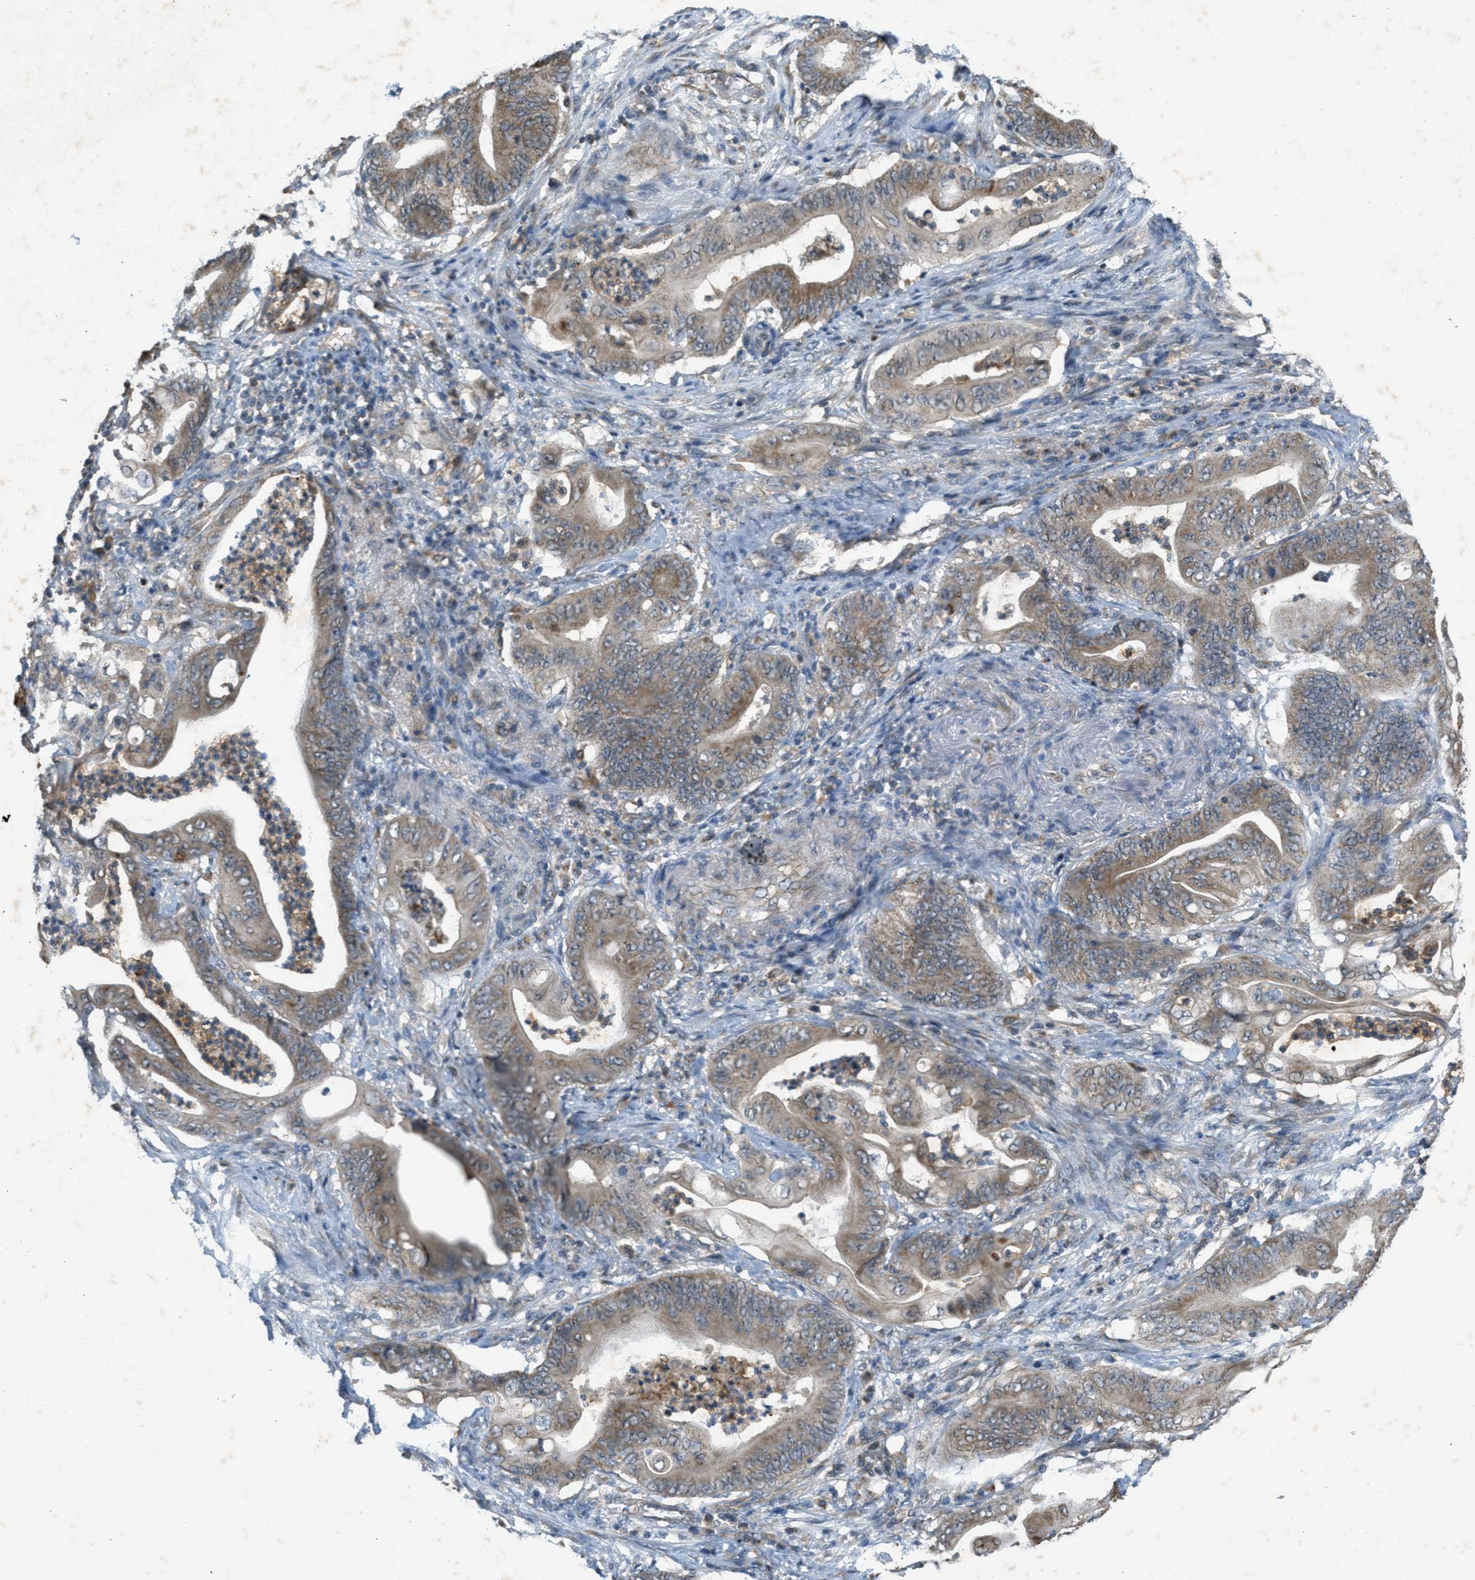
{"staining": {"intensity": "moderate", "quantity": ">75%", "location": "cytoplasmic/membranous"}, "tissue": "stomach cancer", "cell_type": "Tumor cells", "image_type": "cancer", "snomed": [{"axis": "morphology", "description": "Adenocarcinoma, NOS"}, {"axis": "topography", "description": "Stomach"}], "caption": "Protein analysis of adenocarcinoma (stomach) tissue exhibits moderate cytoplasmic/membranous staining in about >75% of tumor cells.", "gene": "PPP1R15A", "patient": {"sex": "female", "age": 73}}